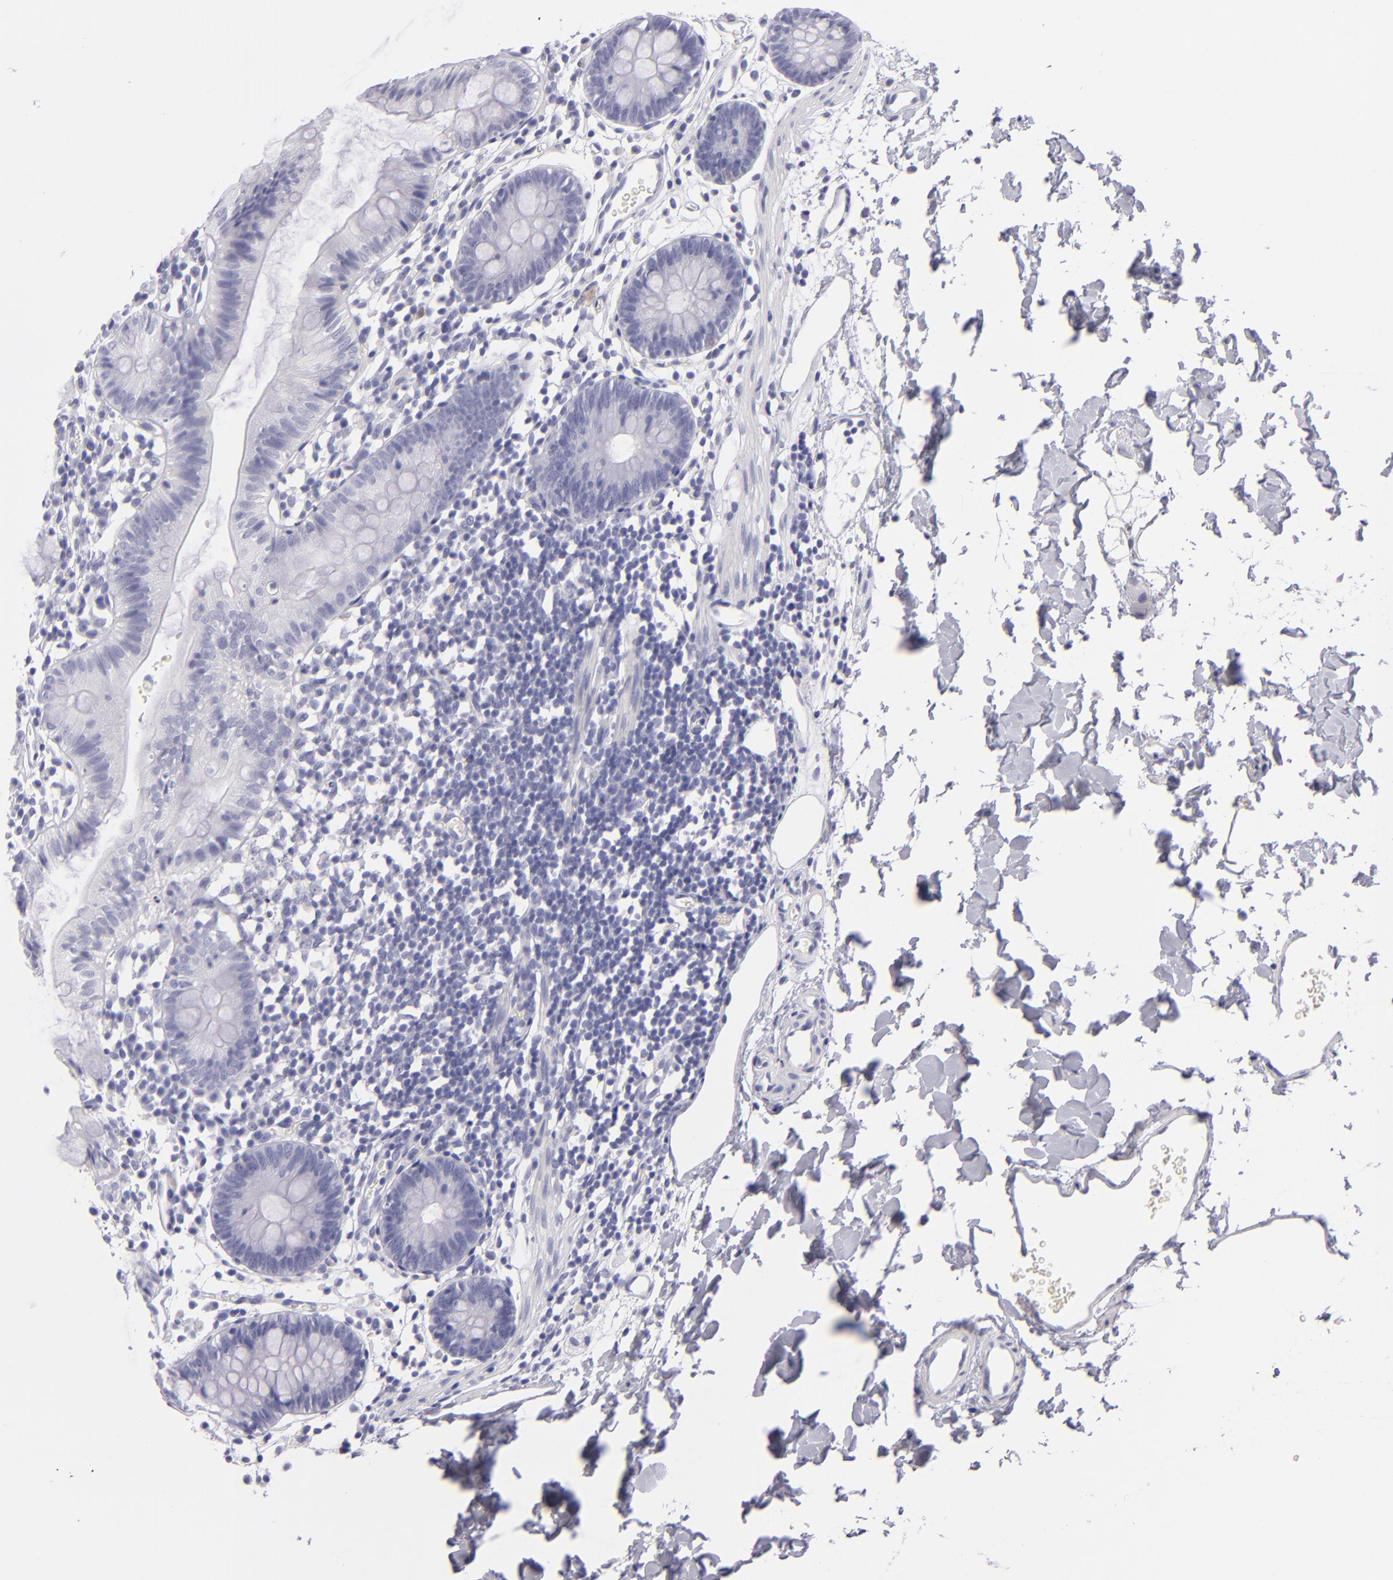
{"staining": {"intensity": "negative", "quantity": "none", "location": "none"}, "tissue": "colon", "cell_type": "Endothelial cells", "image_type": "normal", "snomed": [{"axis": "morphology", "description": "Normal tissue, NOS"}, {"axis": "topography", "description": "Colon"}], "caption": "Colon stained for a protein using immunohistochemistry (IHC) displays no staining endothelial cells.", "gene": "PVALB", "patient": {"sex": "male", "age": 14}}